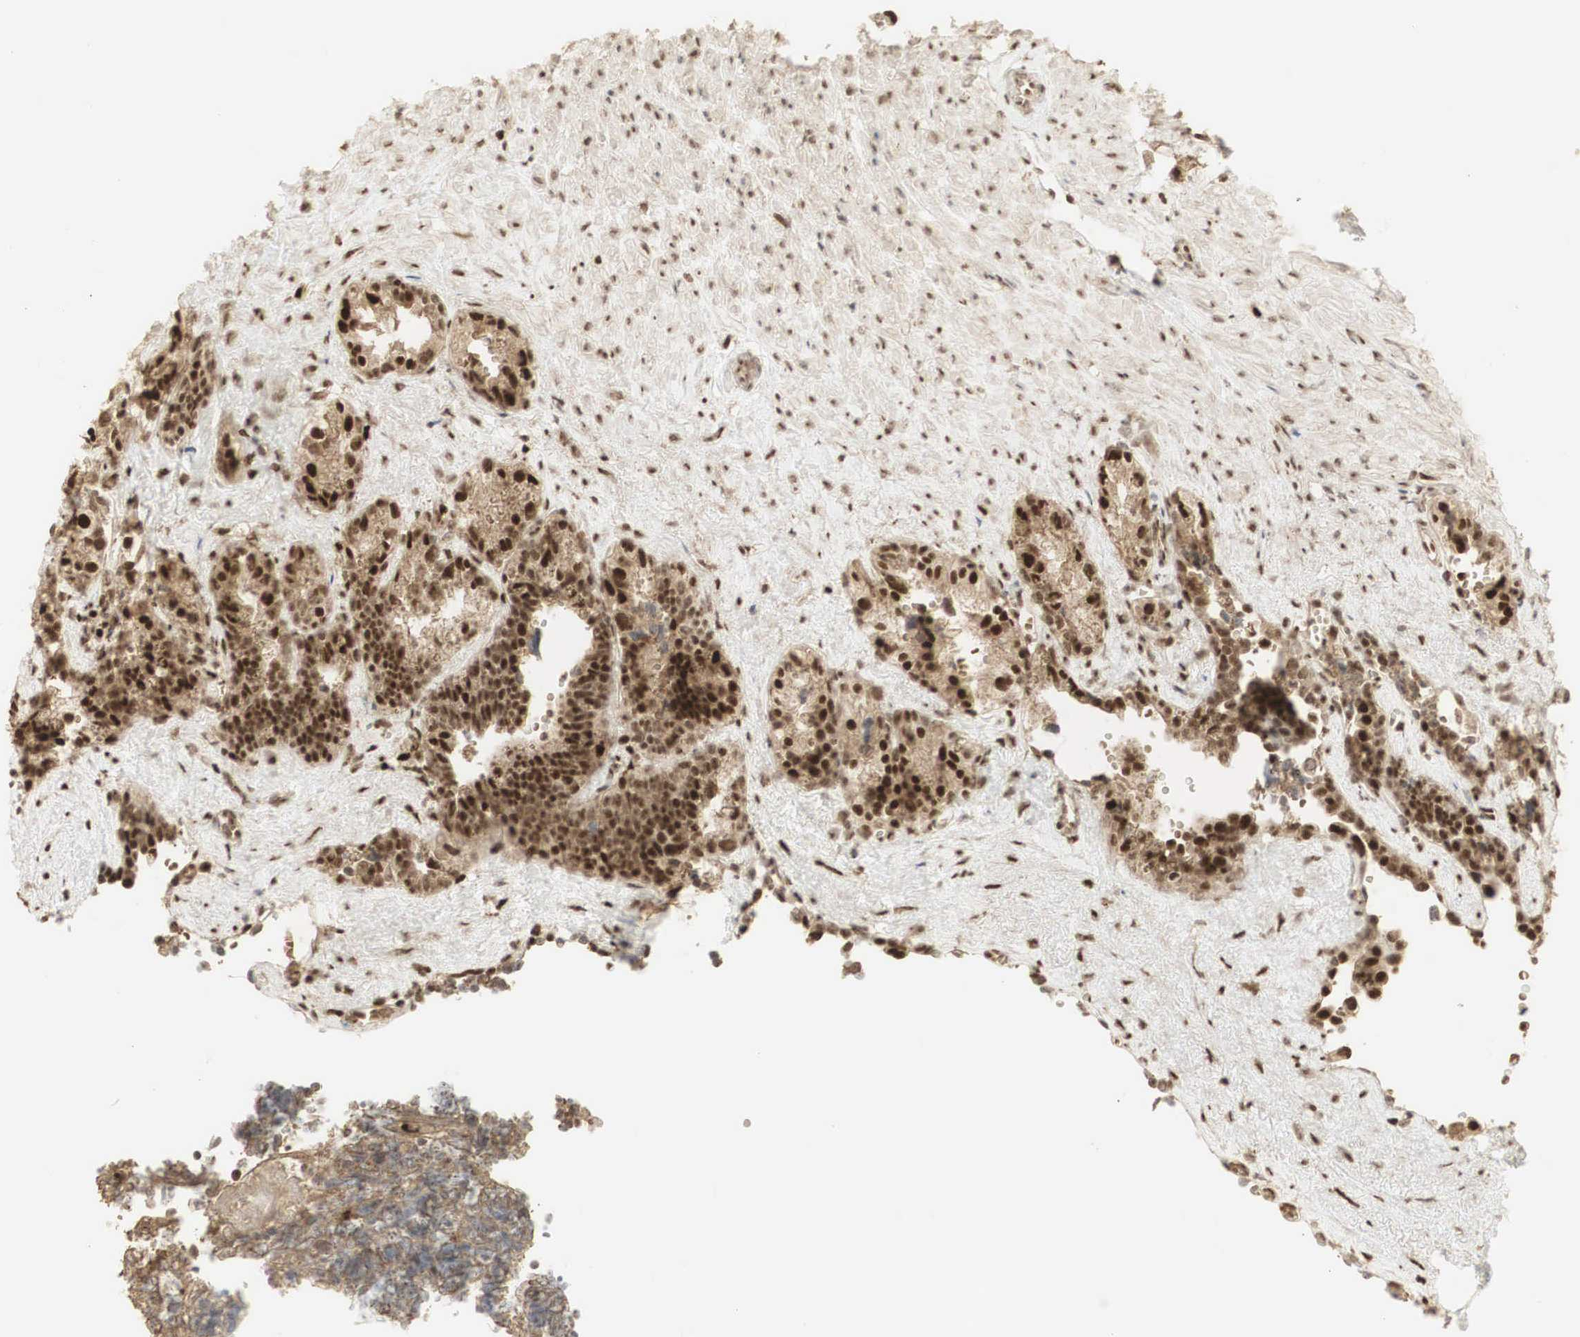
{"staining": {"intensity": "strong", "quantity": ">75%", "location": "cytoplasmic/membranous,nuclear"}, "tissue": "seminal vesicle", "cell_type": "Glandular cells", "image_type": "normal", "snomed": [{"axis": "morphology", "description": "Normal tissue, NOS"}, {"axis": "topography", "description": "Seminal veicle"}], "caption": "High-power microscopy captured an immunohistochemistry histopathology image of benign seminal vesicle, revealing strong cytoplasmic/membranous,nuclear positivity in approximately >75% of glandular cells. (Brightfield microscopy of DAB IHC at high magnification).", "gene": "RNF113A", "patient": {"sex": "male", "age": 60}}